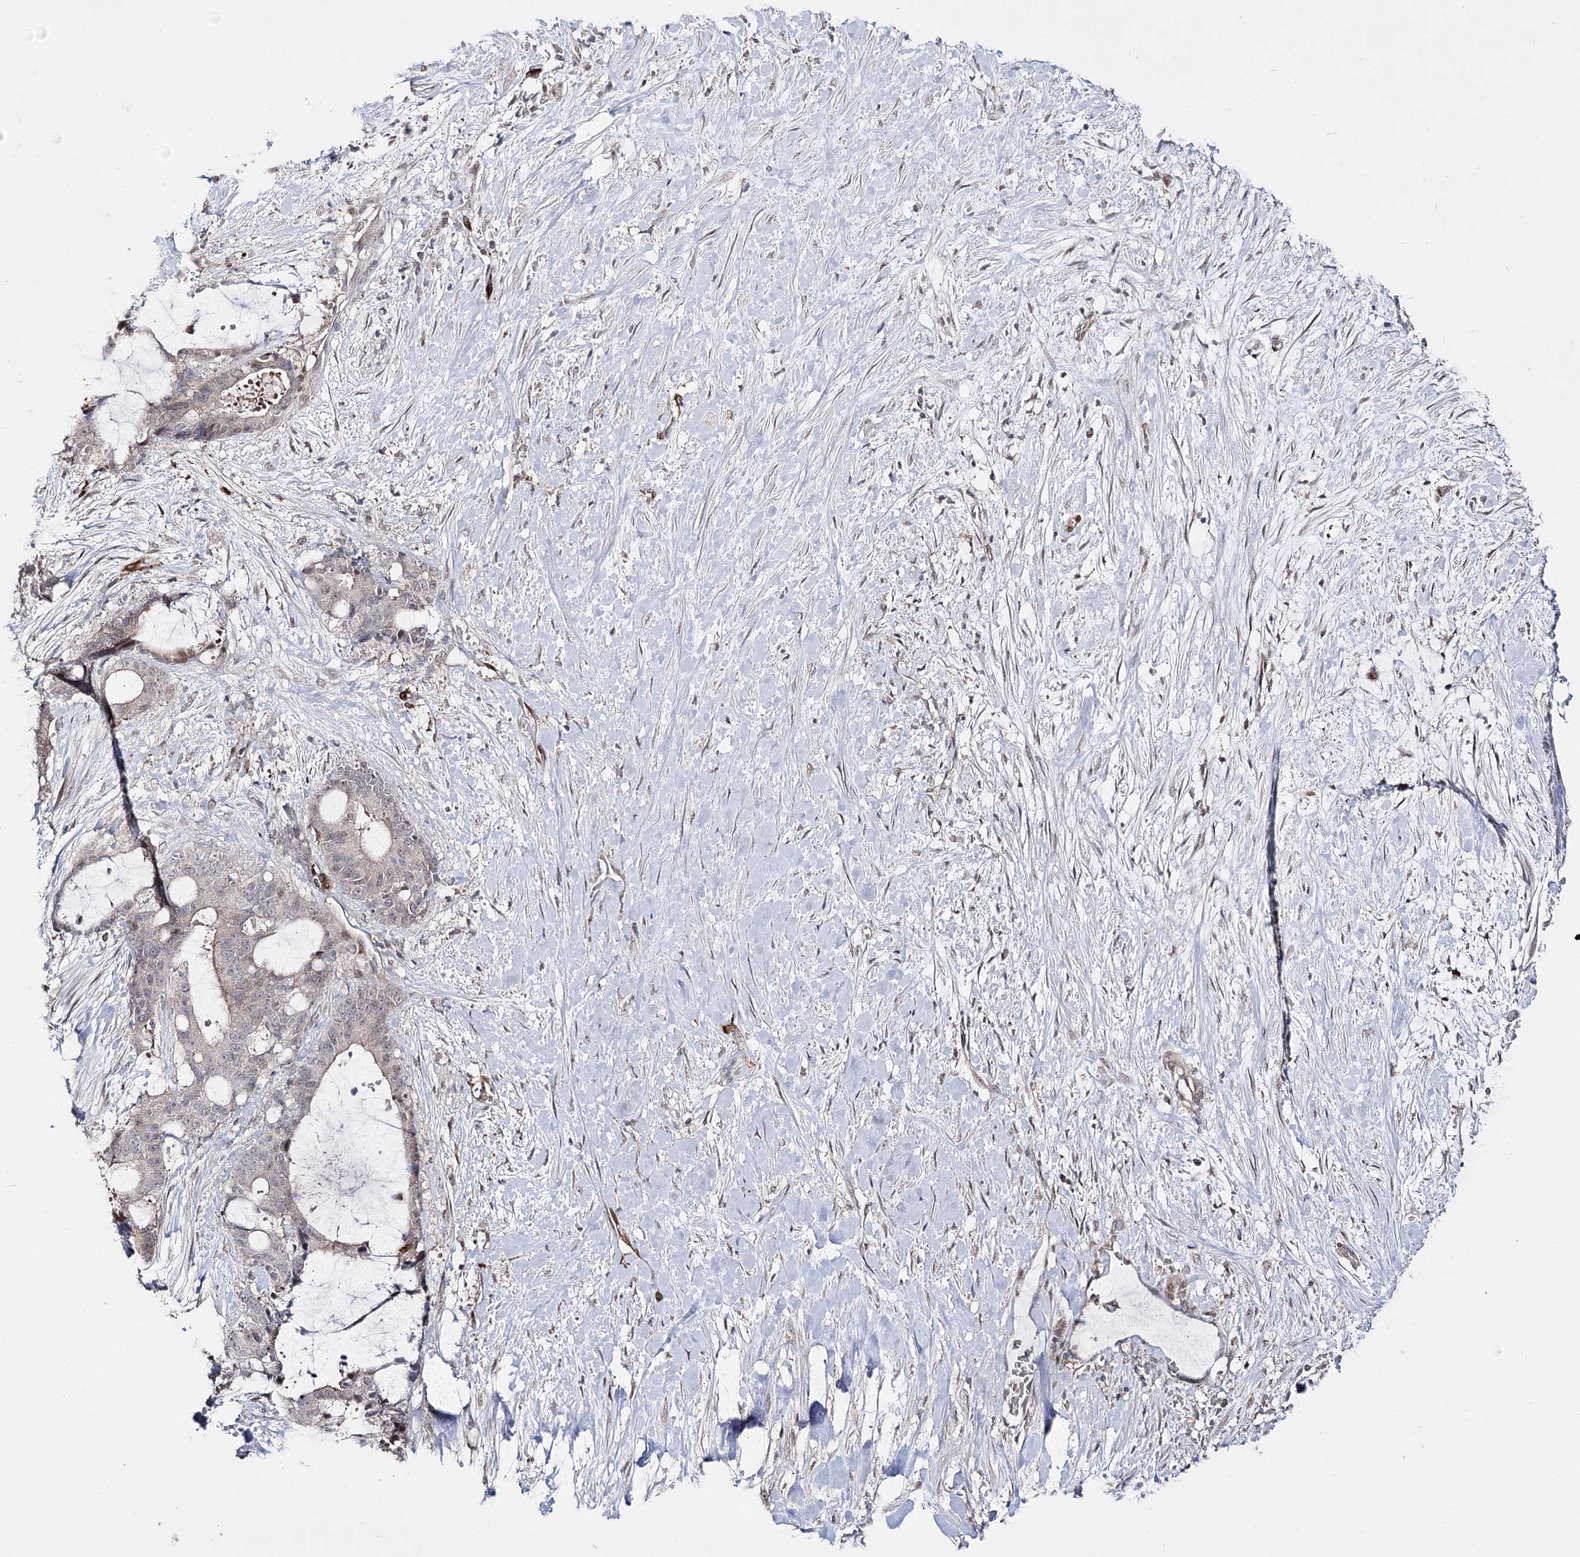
{"staining": {"intensity": "weak", "quantity": "<25%", "location": "cytoplasmic/membranous,nuclear"}, "tissue": "liver cancer", "cell_type": "Tumor cells", "image_type": "cancer", "snomed": [{"axis": "morphology", "description": "Normal tissue, NOS"}, {"axis": "morphology", "description": "Cholangiocarcinoma"}, {"axis": "topography", "description": "Liver"}, {"axis": "topography", "description": "Peripheral nerve tissue"}], "caption": "Protein analysis of liver cancer (cholangiocarcinoma) demonstrates no significant staining in tumor cells. Brightfield microscopy of immunohistochemistry (IHC) stained with DAB (brown) and hematoxylin (blue), captured at high magnification.", "gene": "HSD11B2", "patient": {"sex": "female", "age": 73}}